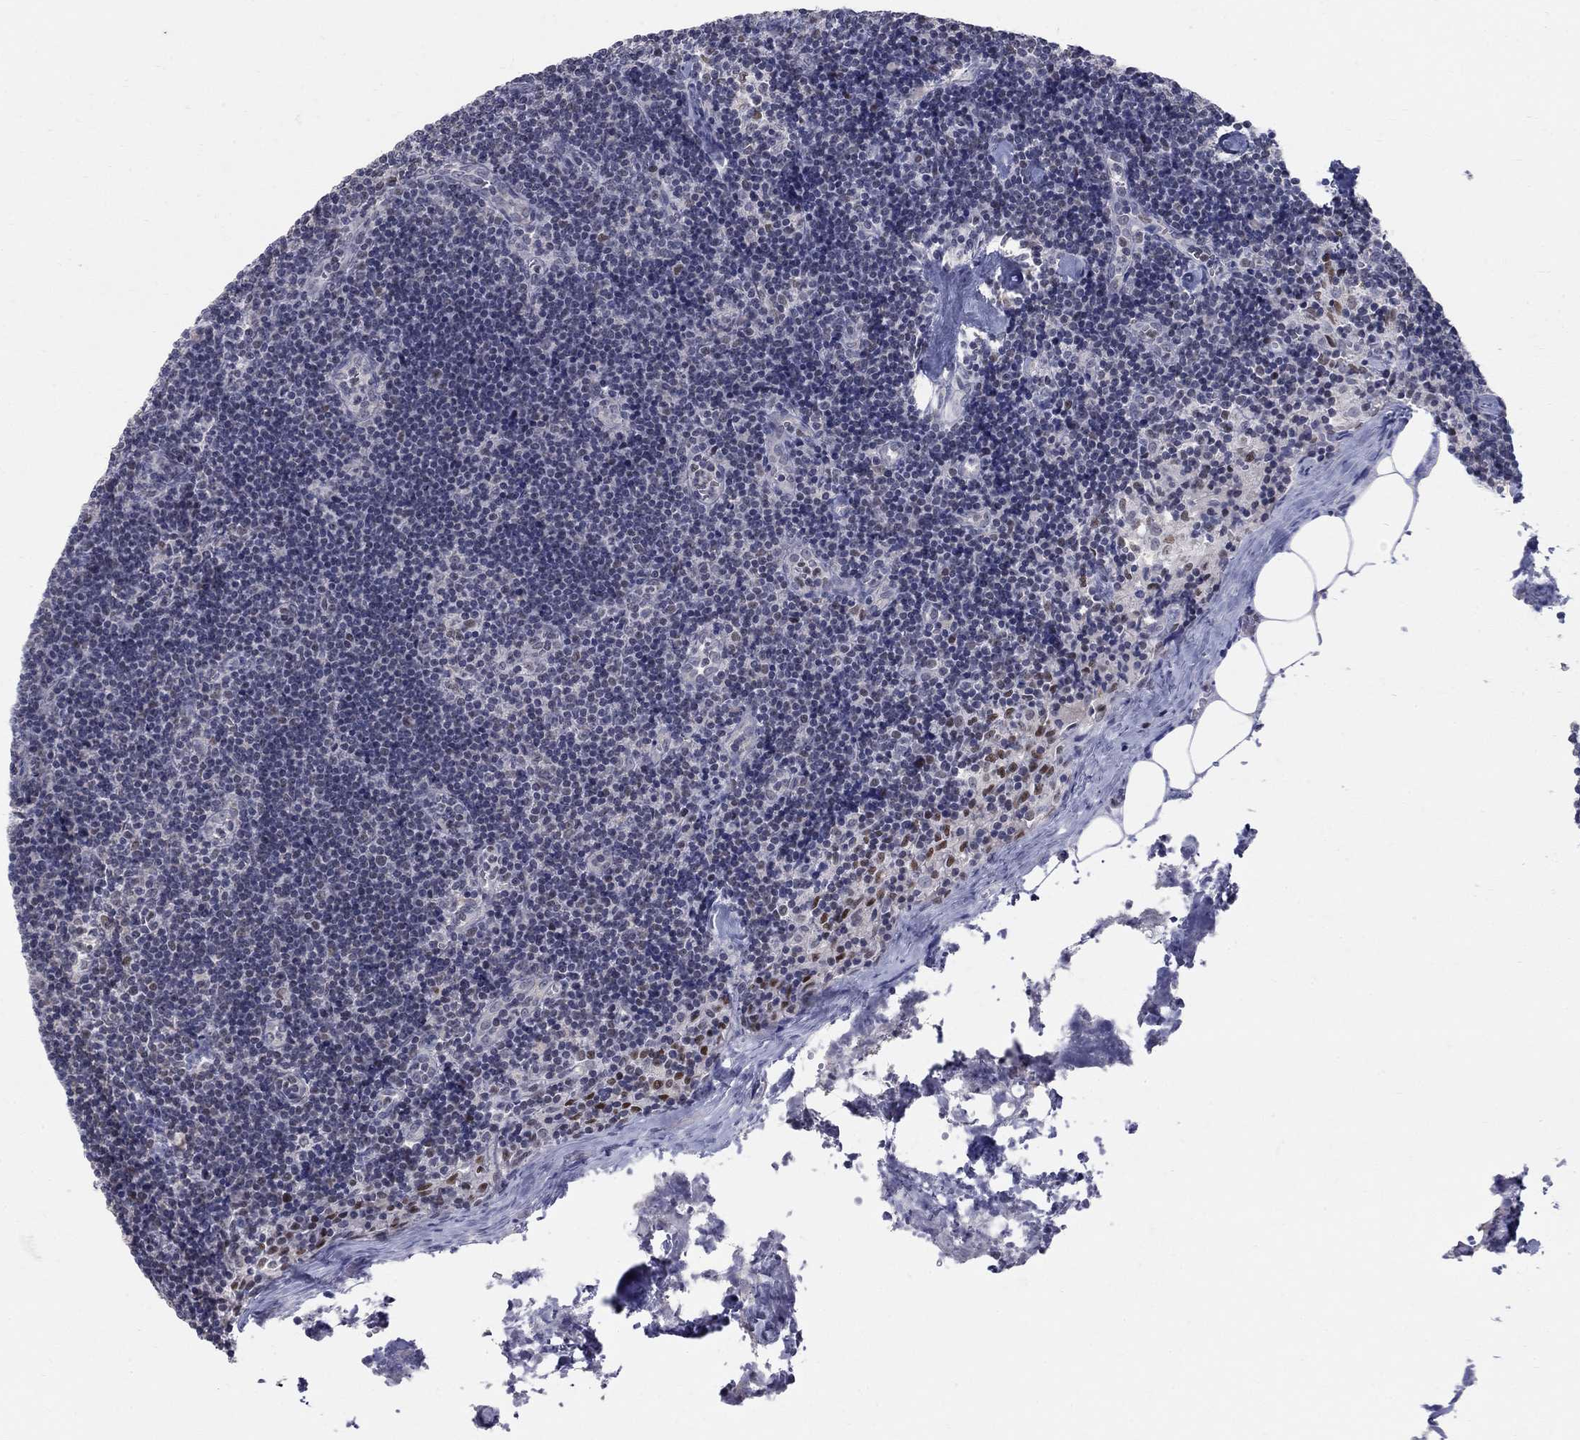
{"staining": {"intensity": "negative", "quantity": "none", "location": "none"}, "tissue": "lymph node", "cell_type": "Non-germinal center cells", "image_type": "normal", "snomed": [{"axis": "morphology", "description": "Normal tissue, NOS"}, {"axis": "topography", "description": "Lymph node"}], "caption": "Non-germinal center cells show no significant protein positivity in benign lymph node. The staining was performed using DAB to visualize the protein expression in brown, while the nuclei were stained in blue with hematoxylin (Magnification: 20x).", "gene": "GCFC2", "patient": {"sex": "female", "age": 51}}